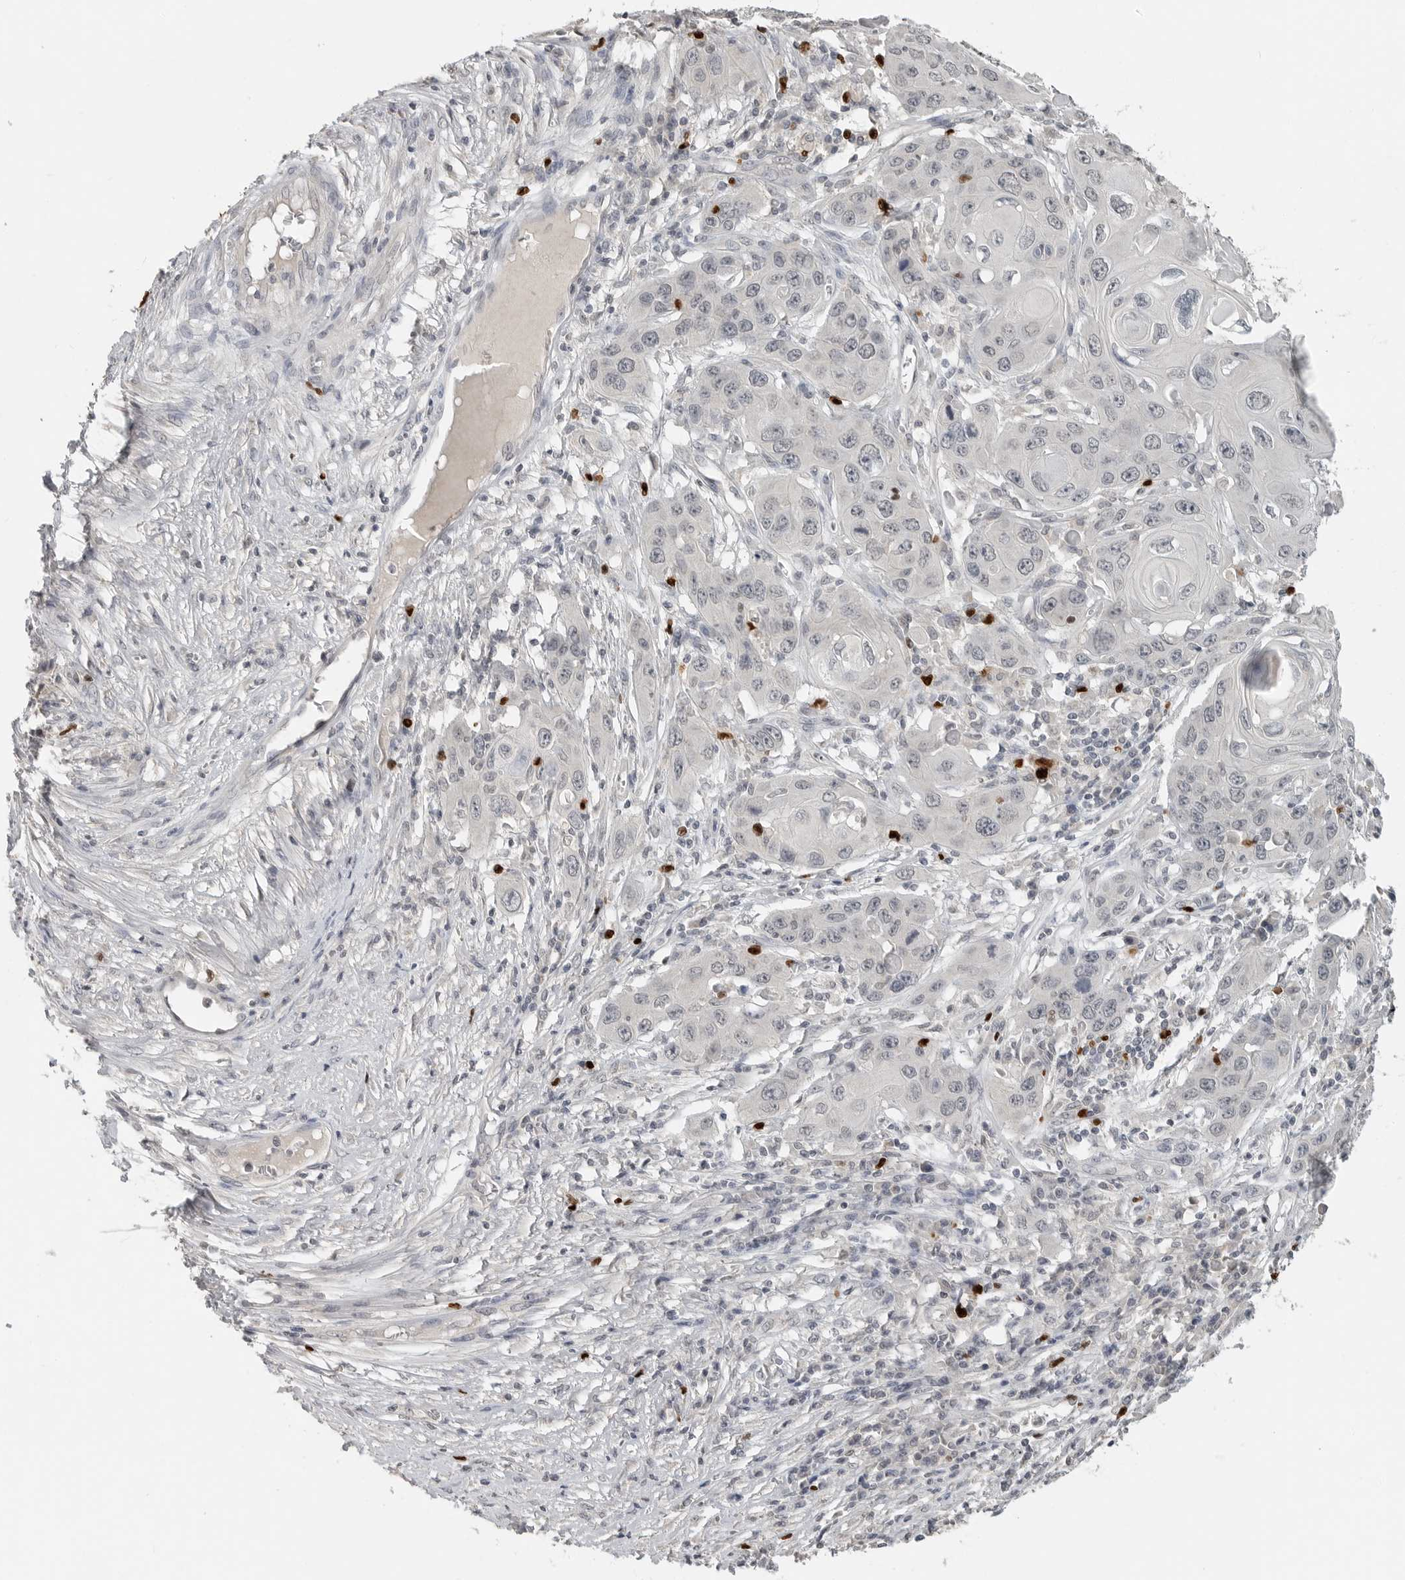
{"staining": {"intensity": "negative", "quantity": "none", "location": "none"}, "tissue": "skin cancer", "cell_type": "Tumor cells", "image_type": "cancer", "snomed": [{"axis": "morphology", "description": "Squamous cell carcinoma, NOS"}, {"axis": "topography", "description": "Skin"}], "caption": "This is an IHC photomicrograph of human skin squamous cell carcinoma. There is no positivity in tumor cells.", "gene": "FOXP3", "patient": {"sex": "male", "age": 55}}